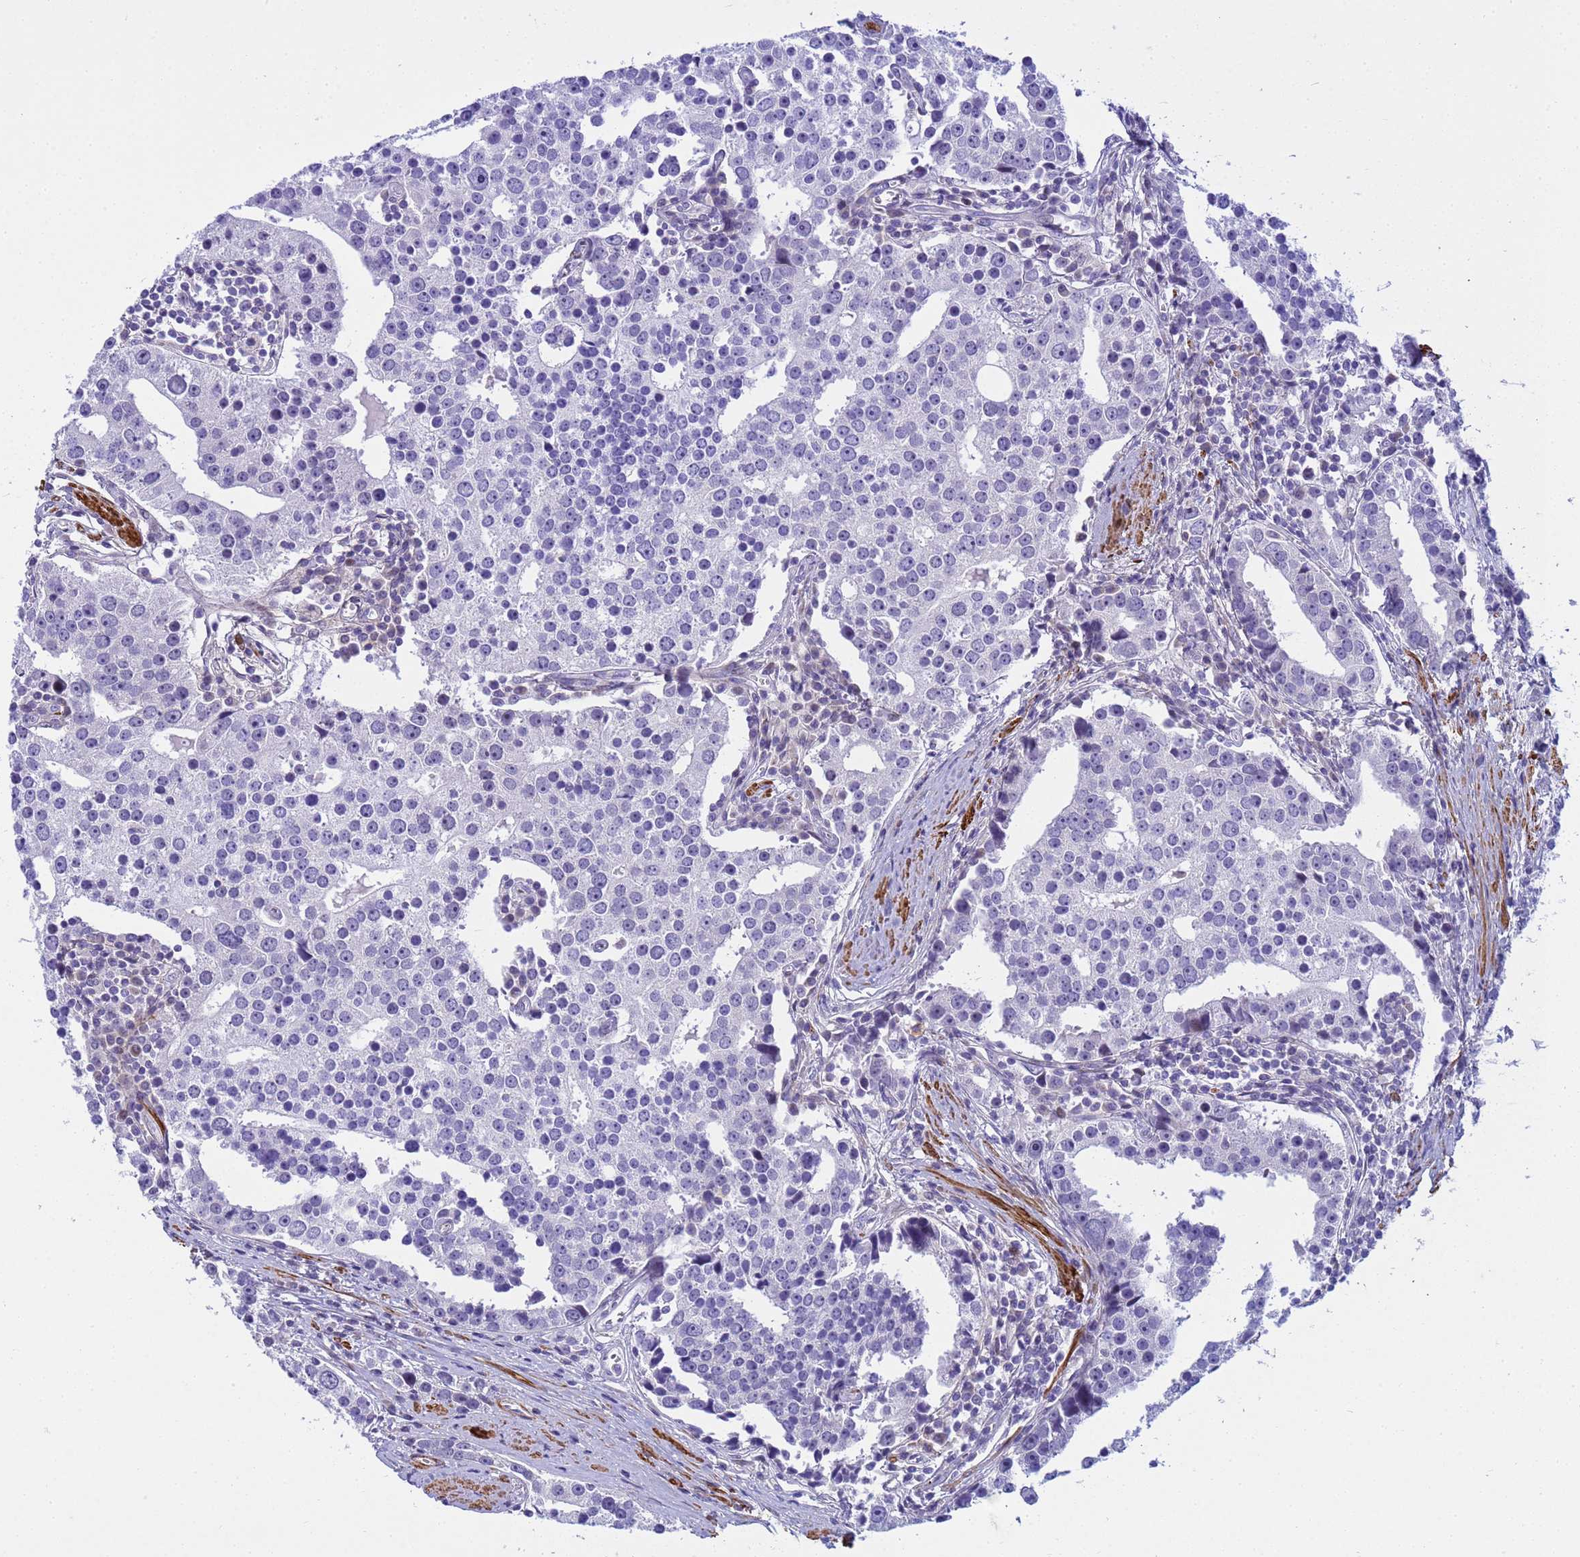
{"staining": {"intensity": "negative", "quantity": "none", "location": "none"}, "tissue": "prostate cancer", "cell_type": "Tumor cells", "image_type": "cancer", "snomed": [{"axis": "morphology", "description": "Adenocarcinoma, High grade"}, {"axis": "topography", "description": "Prostate"}], "caption": "Immunohistochemistry histopathology image of prostate cancer stained for a protein (brown), which shows no staining in tumor cells.", "gene": "P2RX7", "patient": {"sex": "male", "age": 71}}